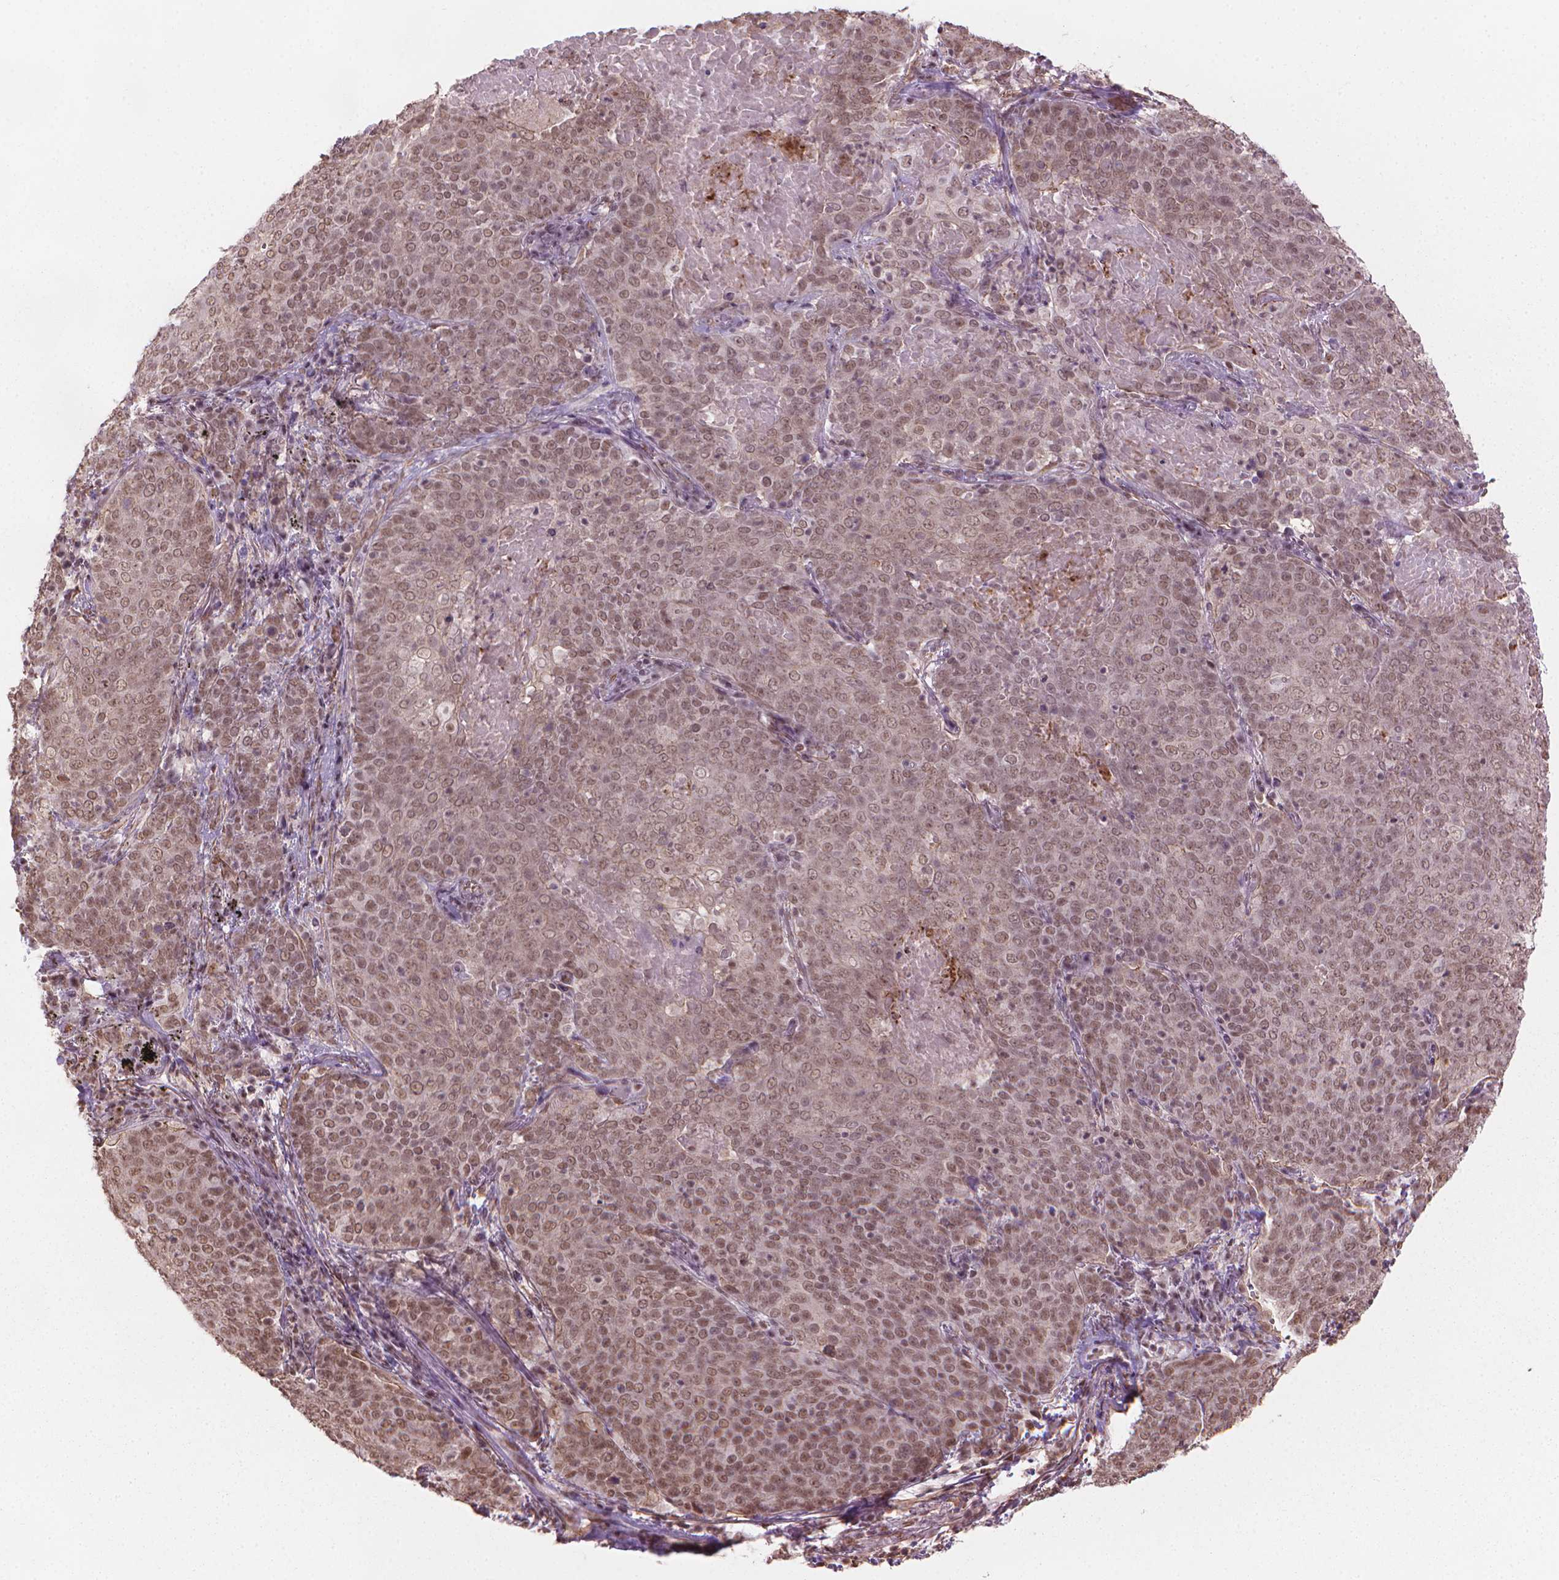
{"staining": {"intensity": "weak", "quantity": ">75%", "location": "nuclear"}, "tissue": "lung cancer", "cell_type": "Tumor cells", "image_type": "cancer", "snomed": [{"axis": "morphology", "description": "Squamous cell carcinoma, NOS"}, {"axis": "topography", "description": "Lung"}], "caption": "IHC staining of squamous cell carcinoma (lung), which shows low levels of weak nuclear expression in about >75% of tumor cells indicating weak nuclear protein staining. The staining was performed using DAB (brown) for protein detection and nuclei were counterstained in hematoxylin (blue).", "gene": "HOXD4", "patient": {"sex": "male", "age": 82}}